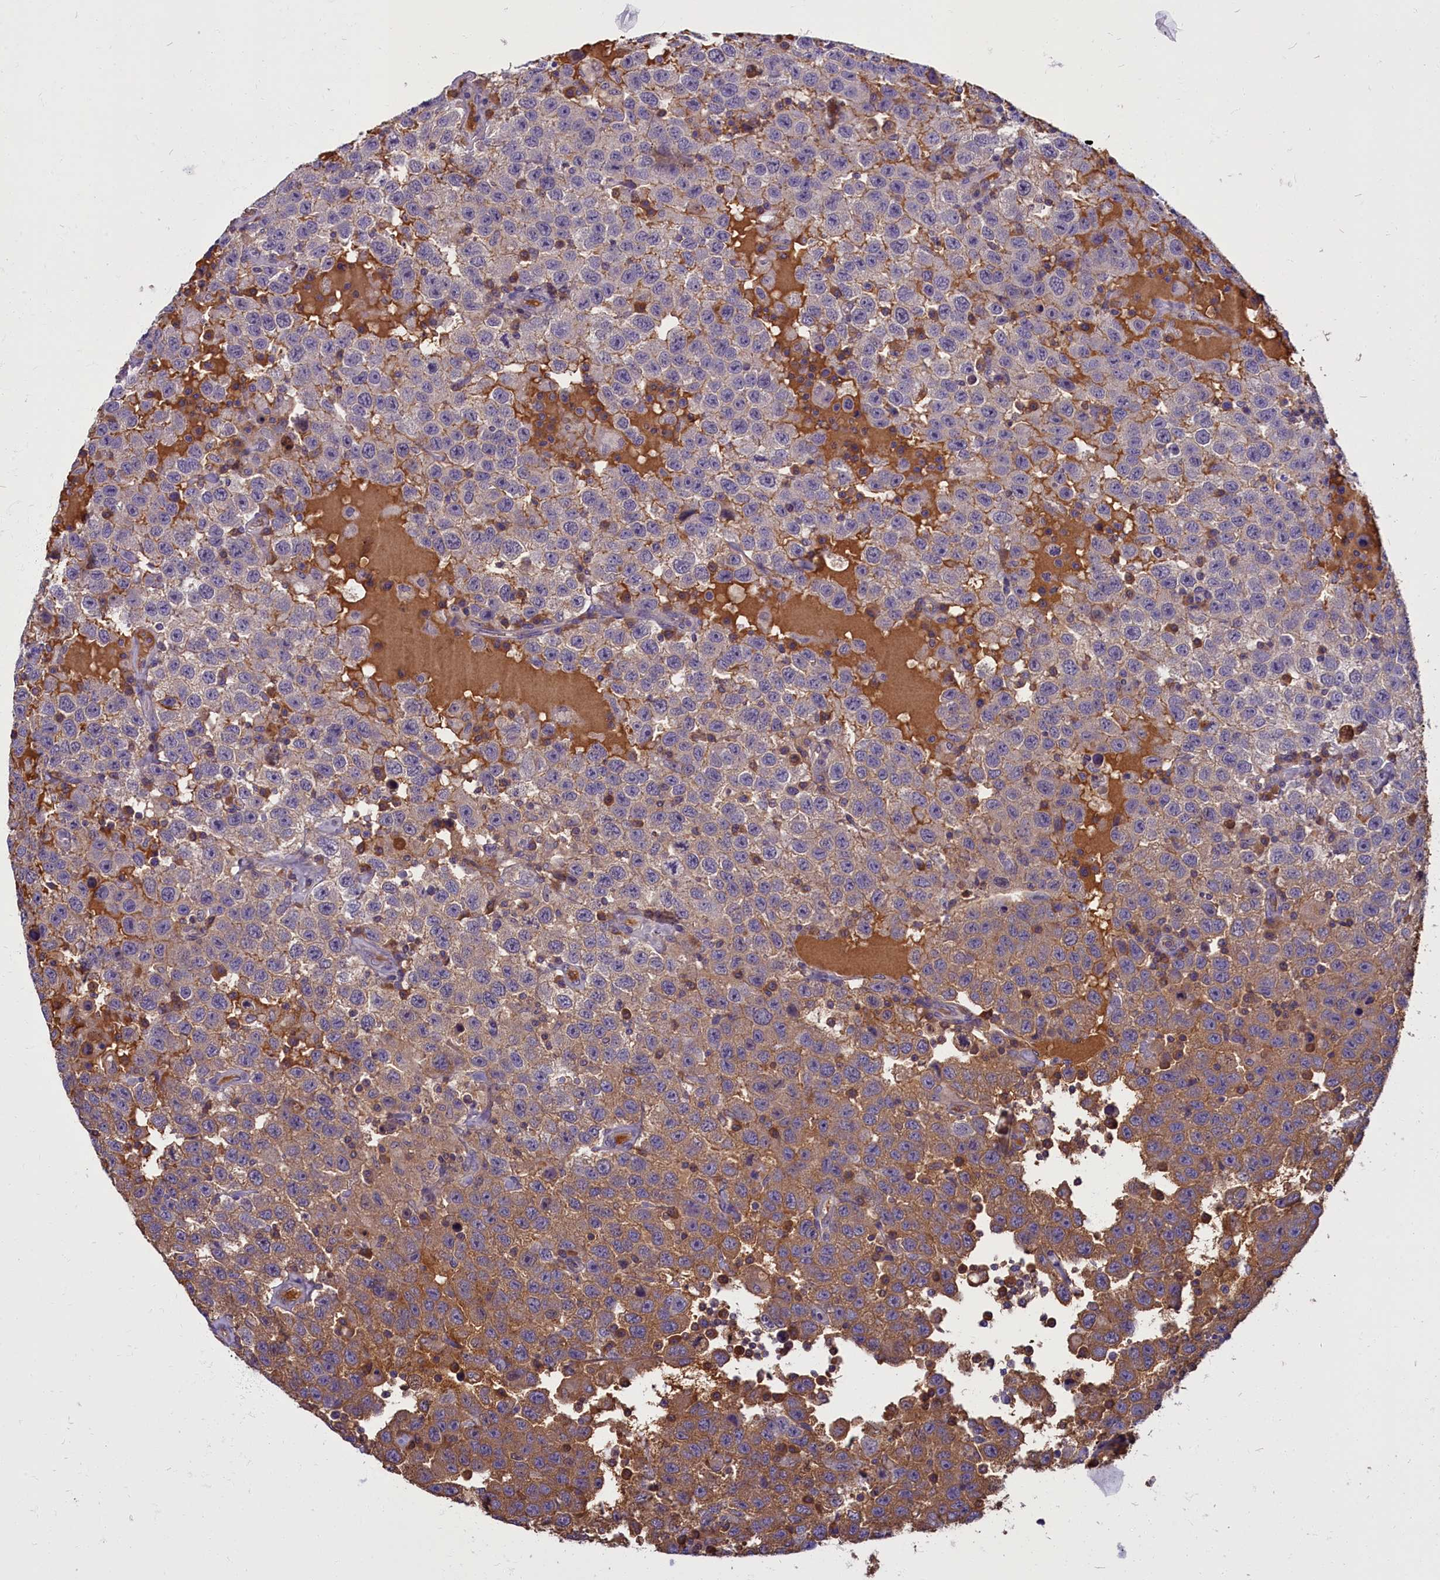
{"staining": {"intensity": "moderate", "quantity": "25%-75%", "location": "cytoplasmic/membranous"}, "tissue": "testis cancer", "cell_type": "Tumor cells", "image_type": "cancer", "snomed": [{"axis": "morphology", "description": "Seminoma, NOS"}, {"axis": "topography", "description": "Testis"}], "caption": "An immunohistochemistry (IHC) micrograph of tumor tissue is shown. Protein staining in brown highlights moderate cytoplasmic/membranous positivity in testis cancer within tumor cells.", "gene": "SV2C", "patient": {"sex": "male", "age": 41}}